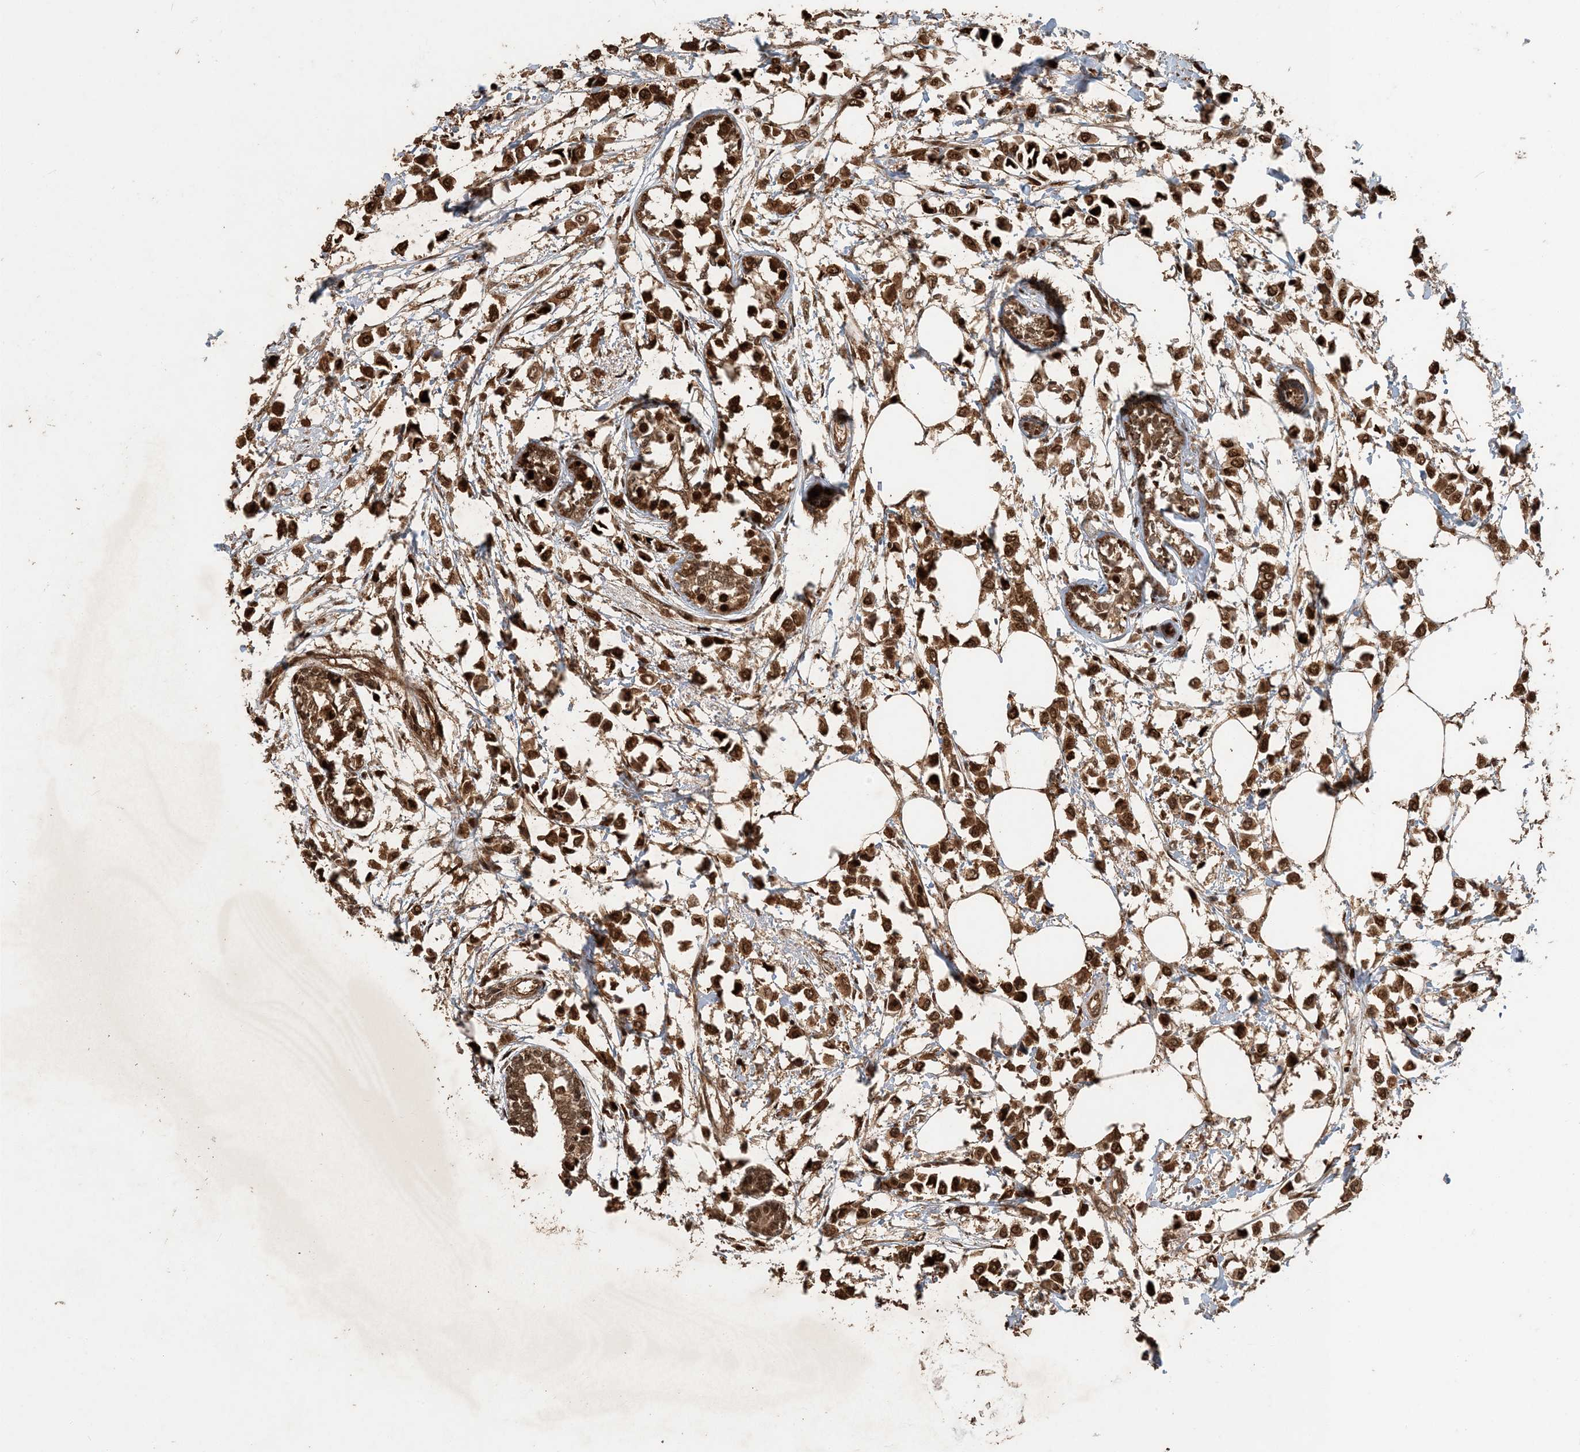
{"staining": {"intensity": "strong", "quantity": ">75%", "location": "cytoplasmic/membranous,nuclear"}, "tissue": "breast cancer", "cell_type": "Tumor cells", "image_type": "cancer", "snomed": [{"axis": "morphology", "description": "Lobular carcinoma"}, {"axis": "topography", "description": "Breast"}], "caption": "IHC (DAB) staining of human breast lobular carcinoma demonstrates strong cytoplasmic/membranous and nuclear protein expression in about >75% of tumor cells.", "gene": "ATP13A2", "patient": {"sex": "female", "age": 51}}